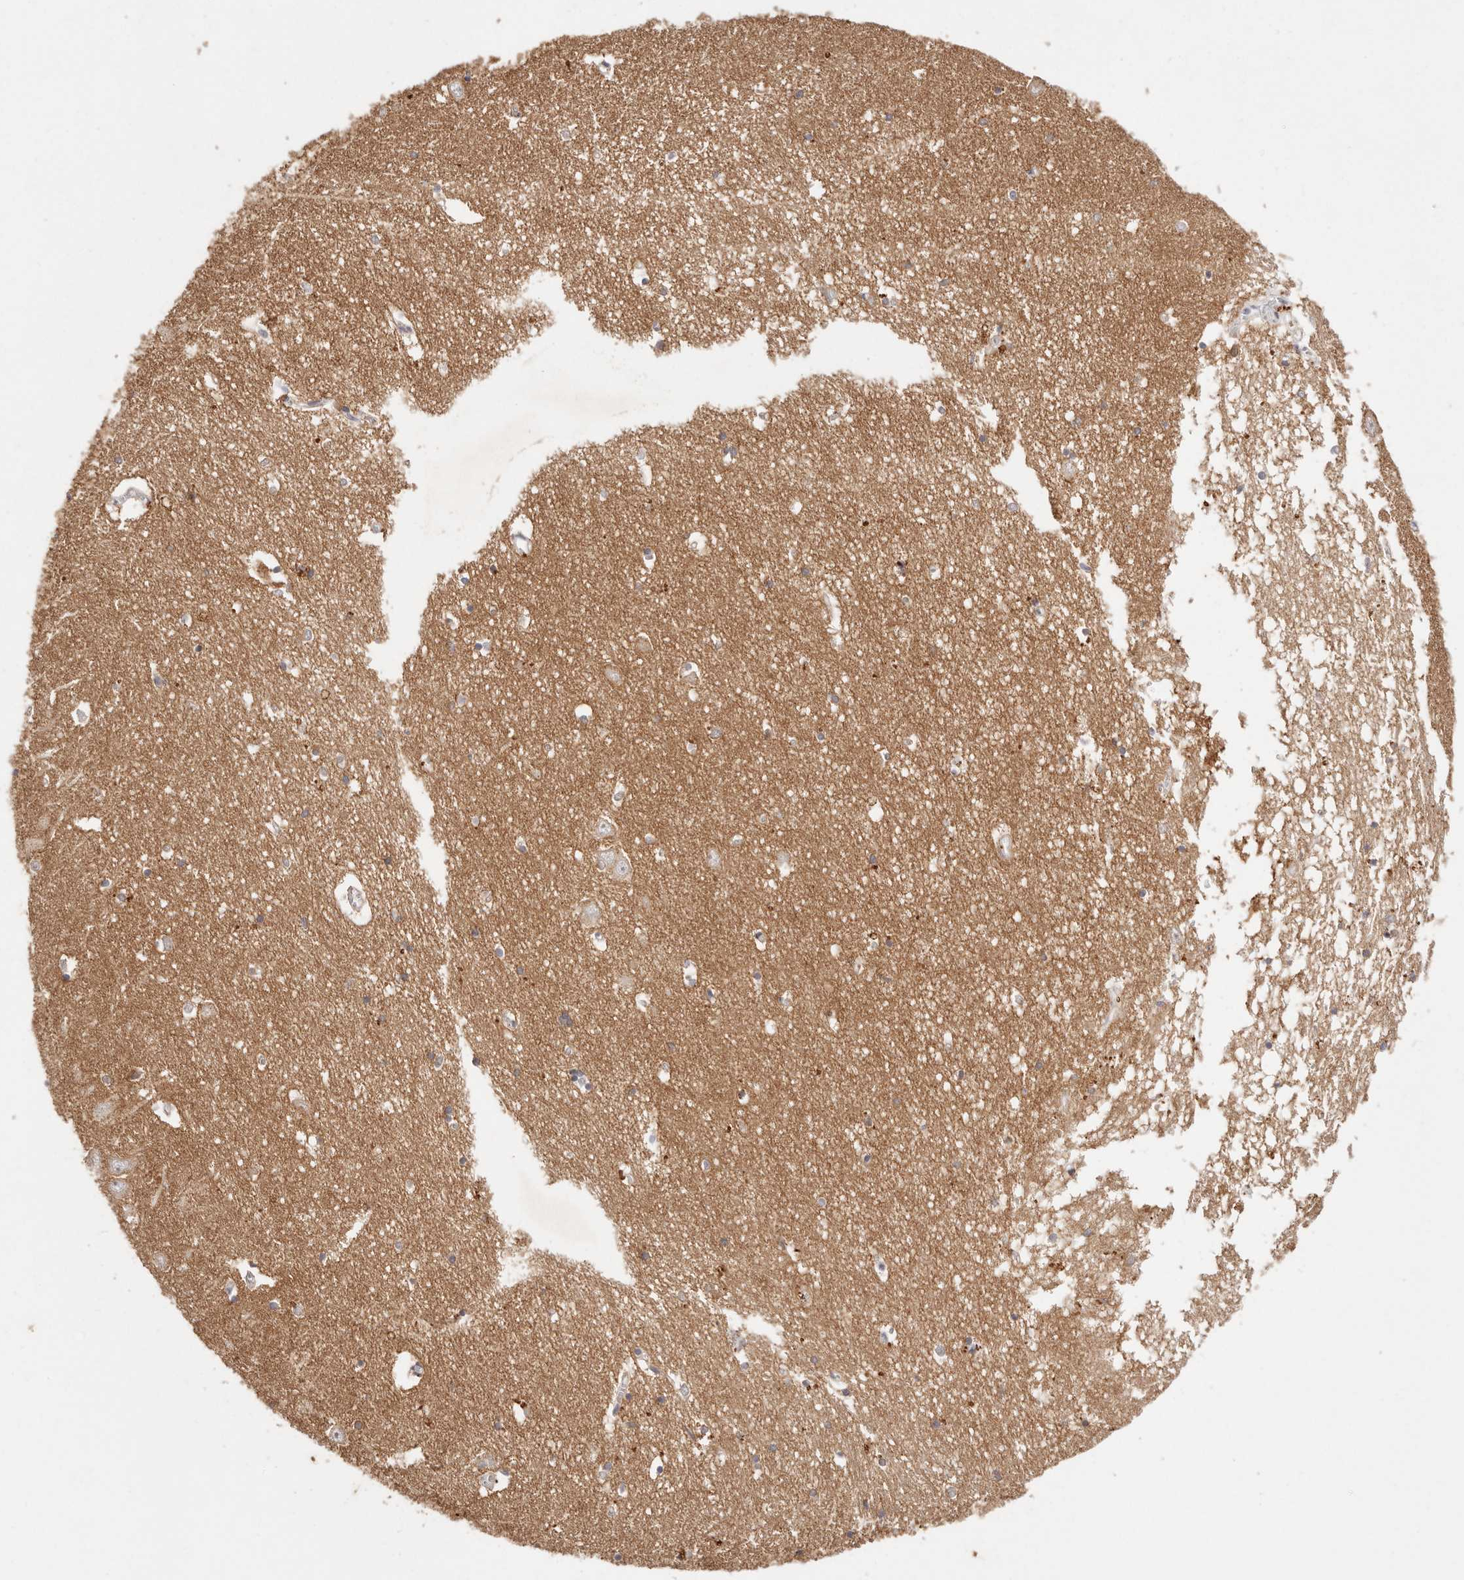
{"staining": {"intensity": "weak", "quantity": "25%-75%", "location": "cytoplasmic/membranous"}, "tissue": "hippocampus", "cell_type": "Glial cells", "image_type": "normal", "snomed": [{"axis": "morphology", "description": "Normal tissue, NOS"}, {"axis": "topography", "description": "Hippocampus"}], "caption": "Immunohistochemical staining of normal hippocampus shows weak cytoplasmic/membranous protein positivity in about 25%-75% of glial cells. The staining was performed using DAB (3,3'-diaminobenzidine), with brown indicating positive protein expression. Nuclei are stained blue with hematoxylin.", "gene": "CXADR", "patient": {"sex": "male", "age": 70}}